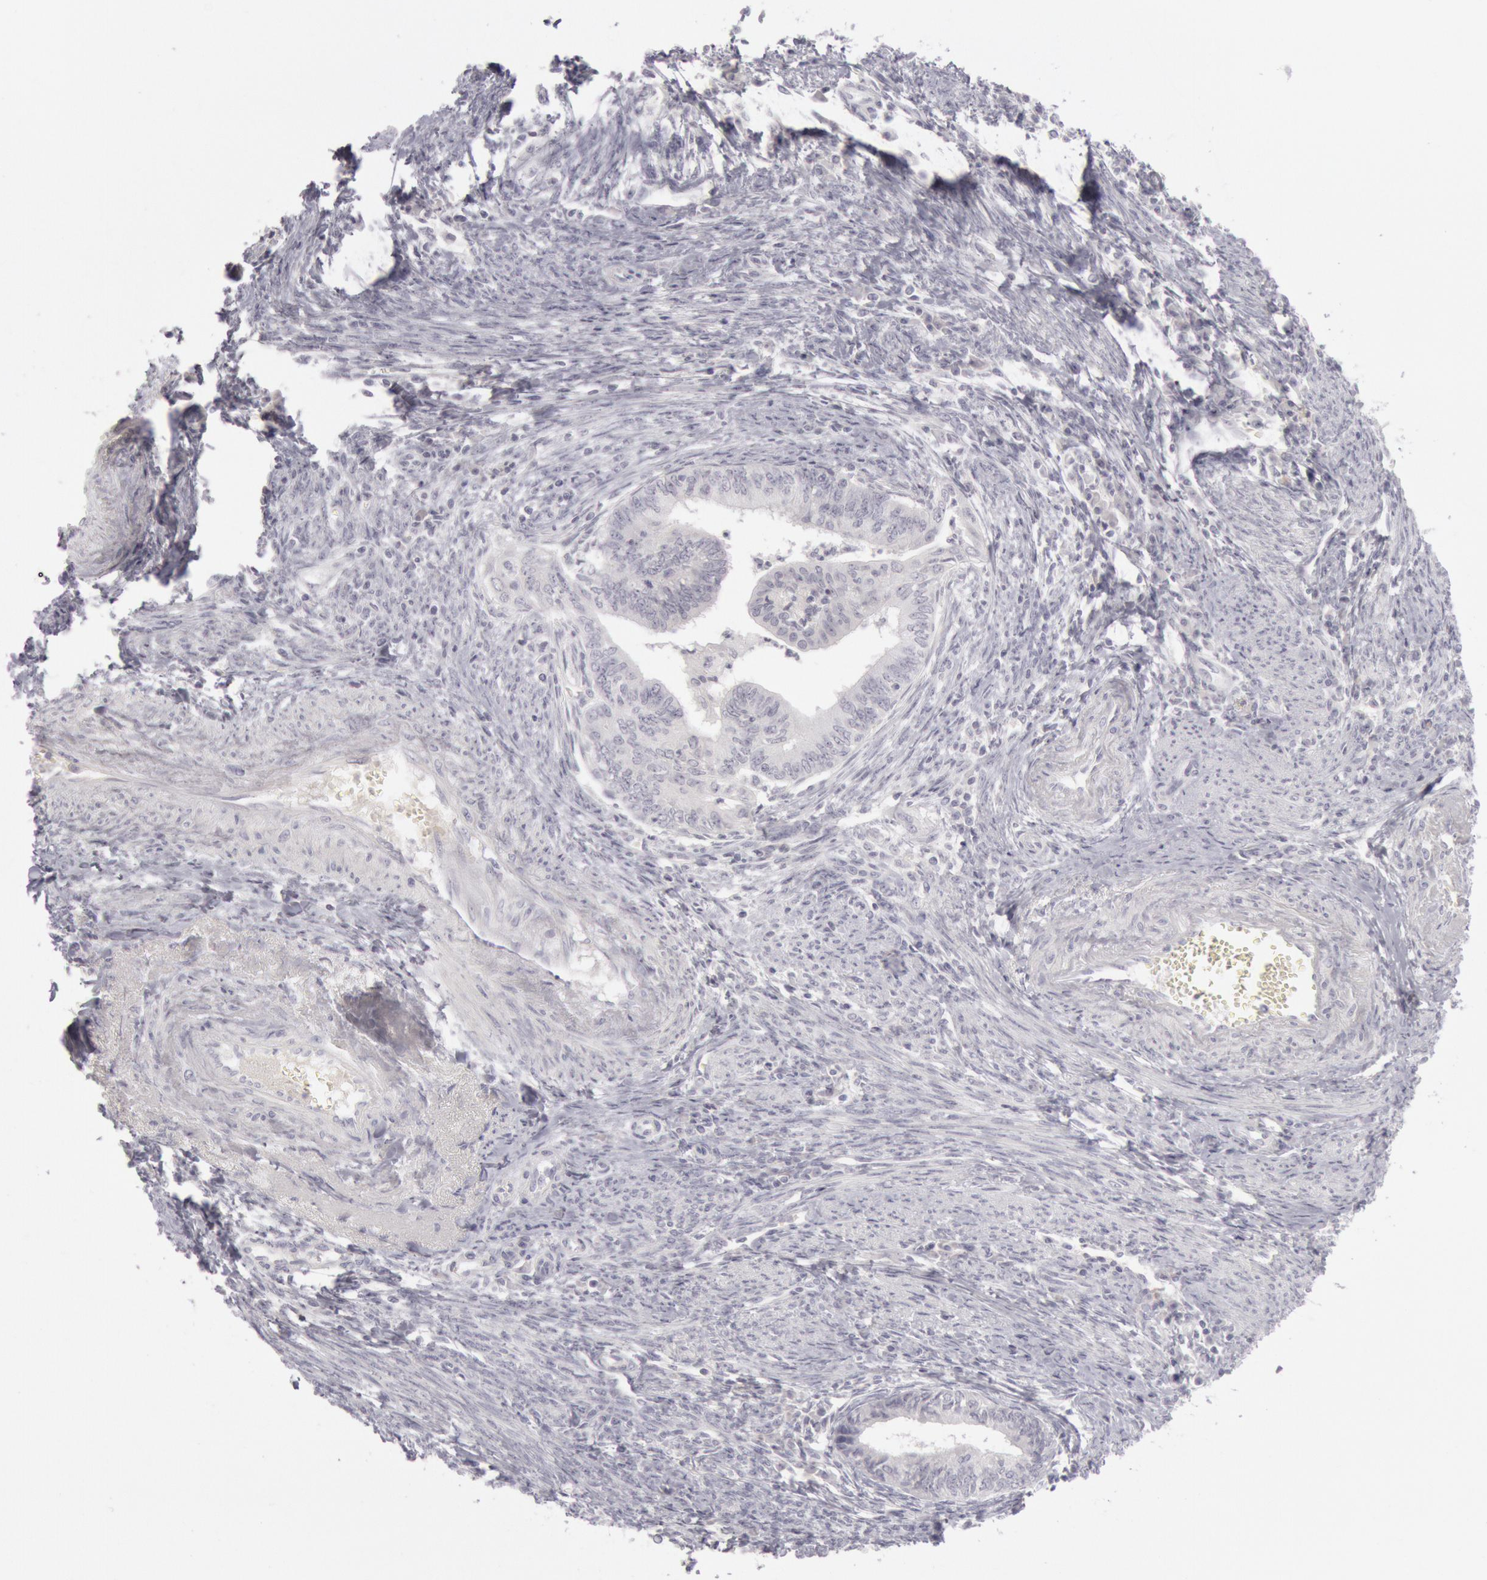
{"staining": {"intensity": "negative", "quantity": "none", "location": "none"}, "tissue": "endometrial cancer", "cell_type": "Tumor cells", "image_type": "cancer", "snomed": [{"axis": "morphology", "description": "Adenocarcinoma, NOS"}, {"axis": "topography", "description": "Endometrium"}], "caption": "A high-resolution micrograph shows immunohistochemistry staining of endometrial adenocarcinoma, which displays no significant positivity in tumor cells.", "gene": "KRT16", "patient": {"sex": "female", "age": 66}}